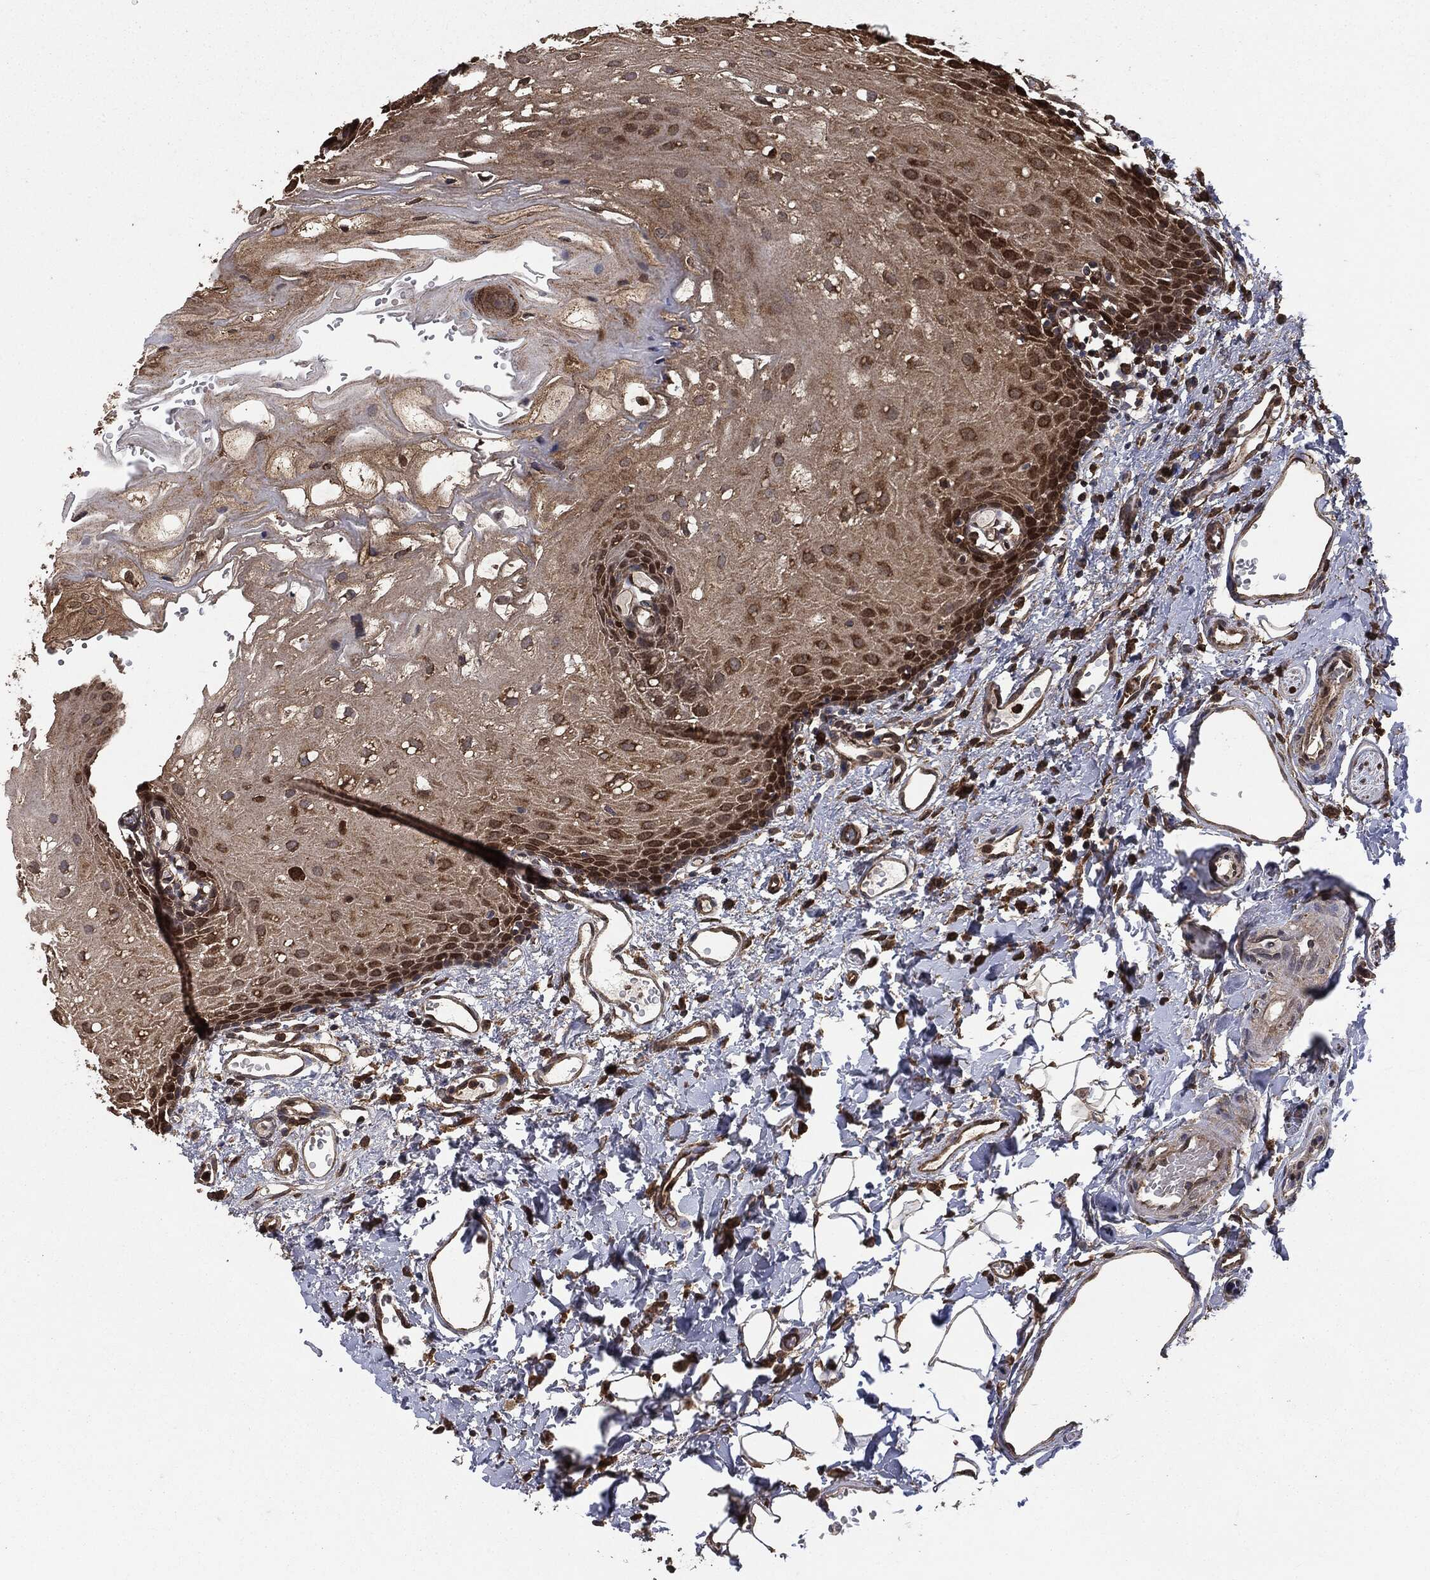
{"staining": {"intensity": "strong", "quantity": "25%-75%", "location": "cytoplasmic/membranous,nuclear"}, "tissue": "oral mucosa", "cell_type": "Squamous epithelial cells", "image_type": "normal", "snomed": [{"axis": "morphology", "description": "Normal tissue, NOS"}, {"axis": "morphology", "description": "Squamous cell carcinoma, NOS"}, {"axis": "topography", "description": "Oral tissue"}, {"axis": "topography", "description": "Head-Neck"}], "caption": "Immunohistochemistry micrograph of benign human oral mucosa stained for a protein (brown), which reveals high levels of strong cytoplasmic/membranous,nuclear positivity in approximately 25%-75% of squamous epithelial cells.", "gene": "NME1", "patient": {"sex": "female", "age": 70}}